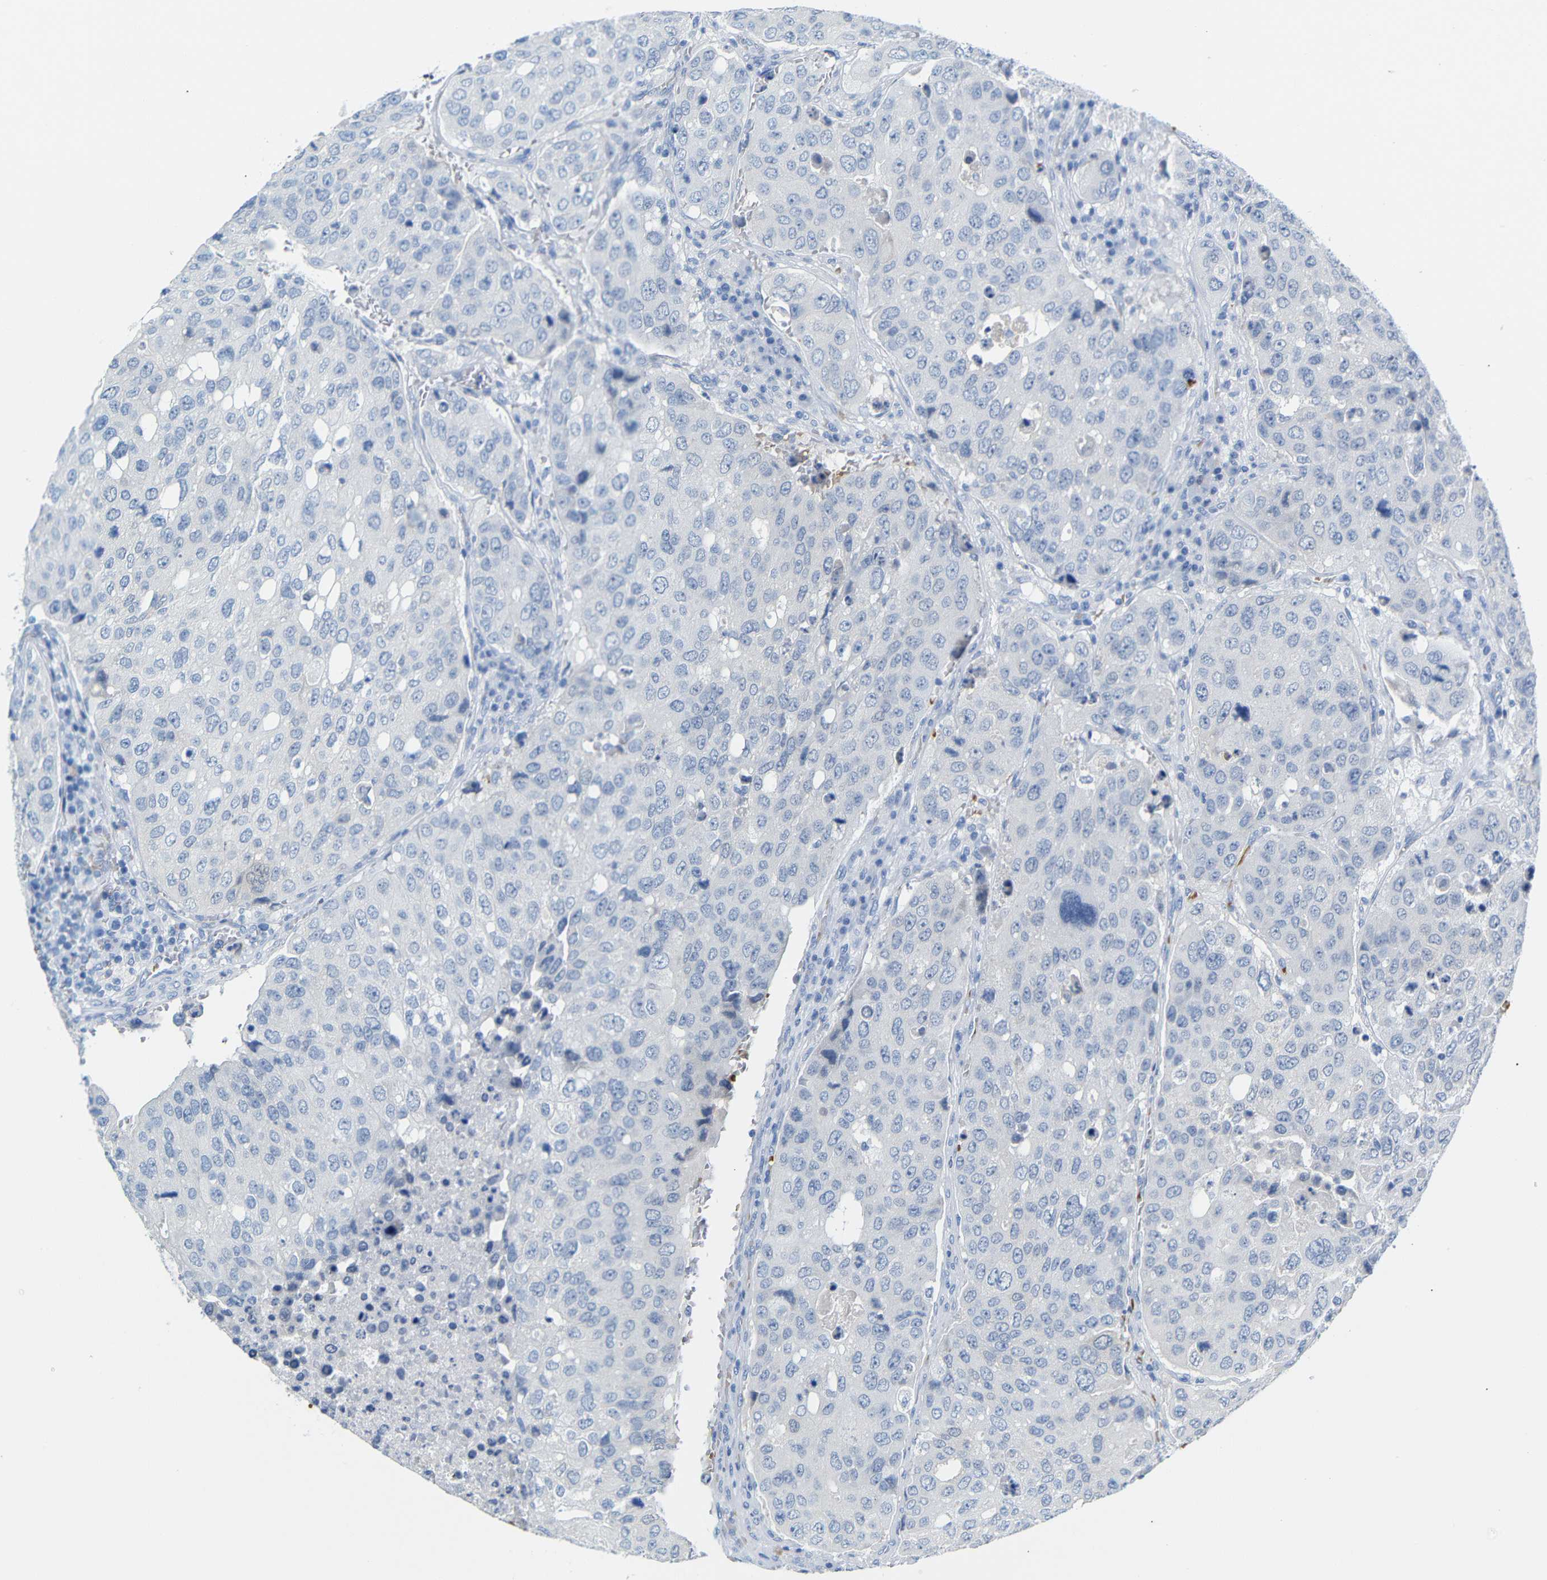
{"staining": {"intensity": "negative", "quantity": "none", "location": "none"}, "tissue": "urothelial cancer", "cell_type": "Tumor cells", "image_type": "cancer", "snomed": [{"axis": "morphology", "description": "Urothelial carcinoma, High grade"}, {"axis": "topography", "description": "Lymph node"}, {"axis": "topography", "description": "Urinary bladder"}], "caption": "Tumor cells are negative for protein expression in human urothelial carcinoma (high-grade). The staining is performed using DAB brown chromogen with nuclei counter-stained in using hematoxylin.", "gene": "ERVMER34-1", "patient": {"sex": "male", "age": 51}}